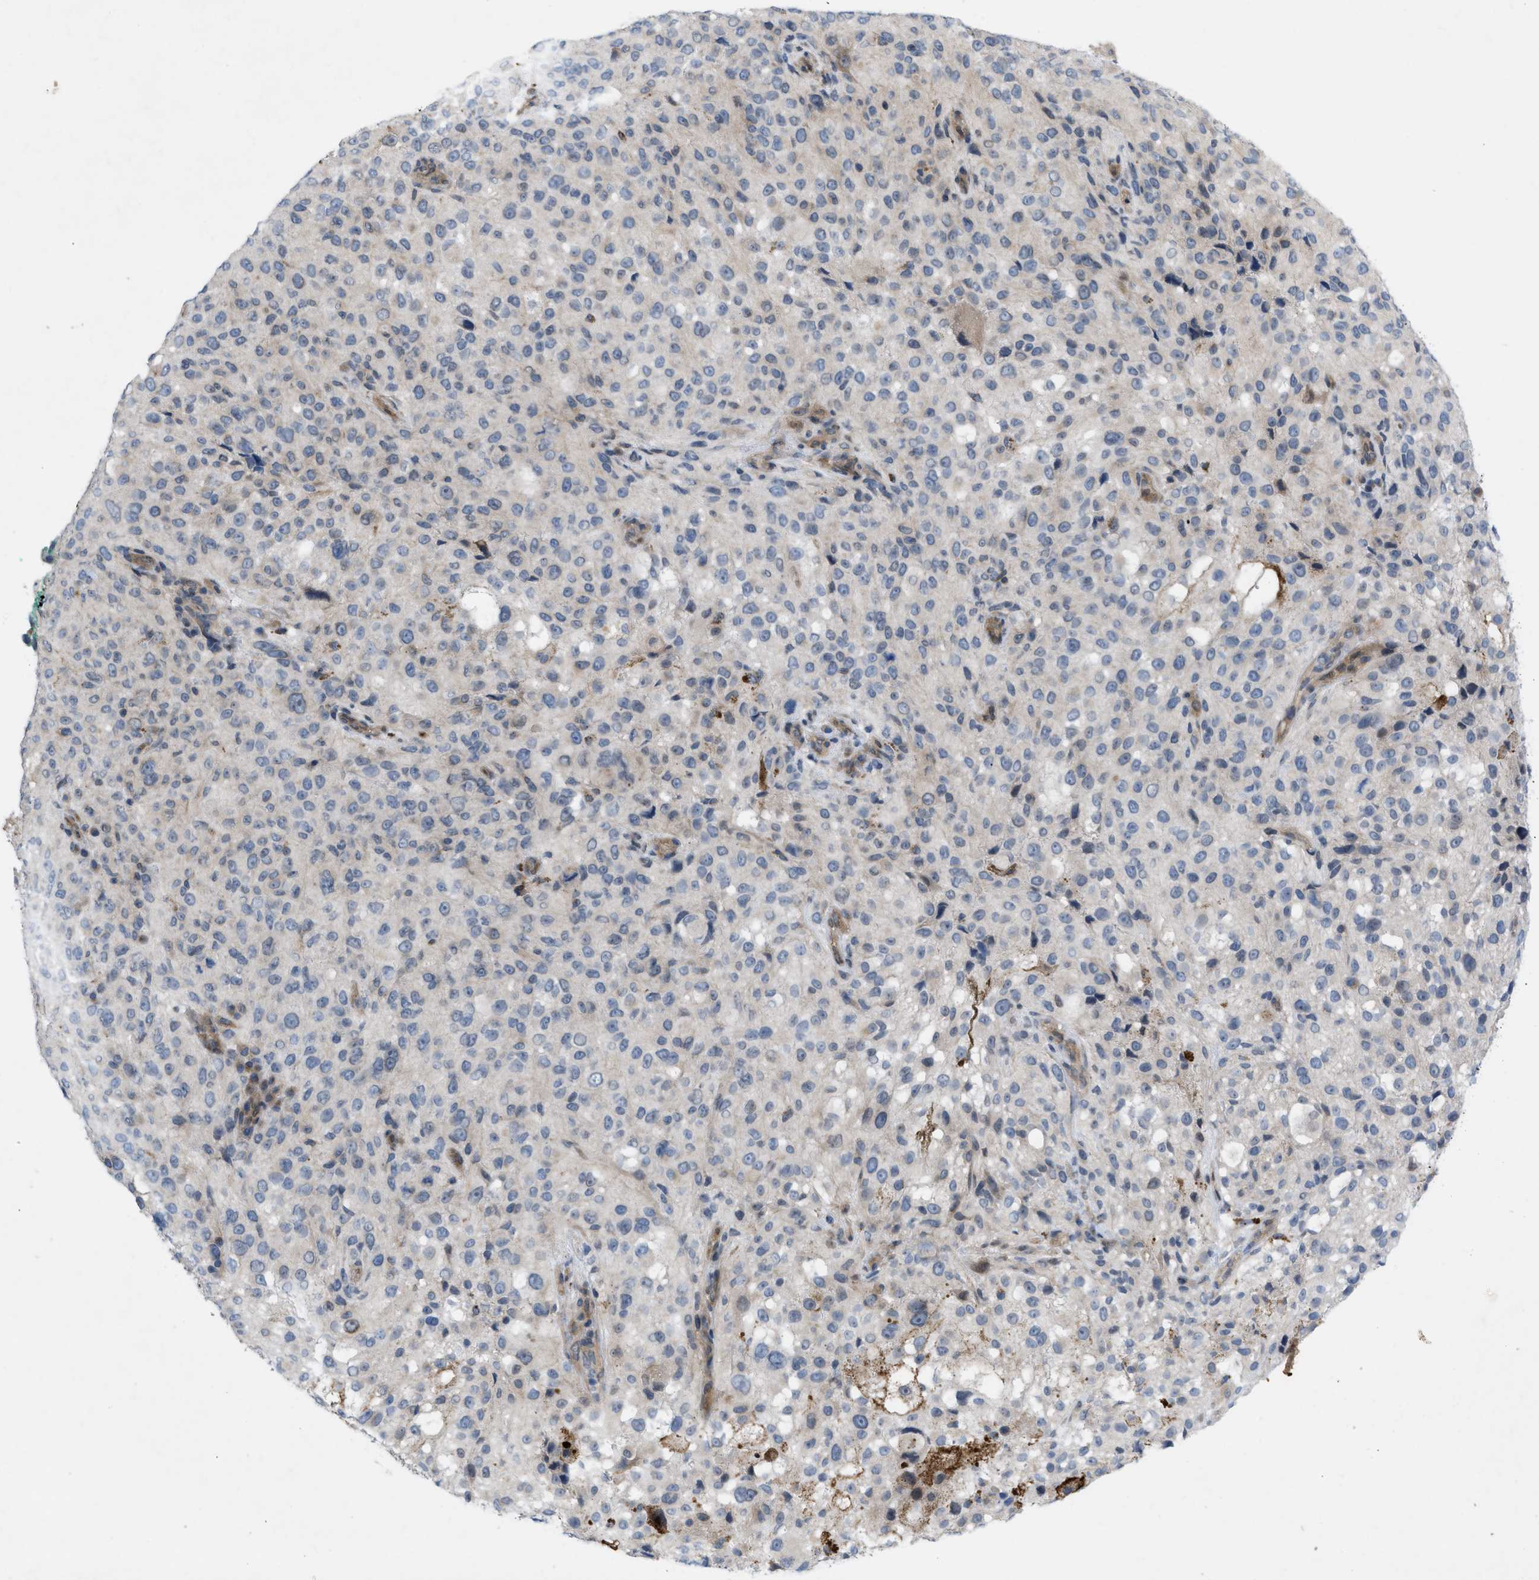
{"staining": {"intensity": "negative", "quantity": "none", "location": "none"}, "tissue": "melanoma", "cell_type": "Tumor cells", "image_type": "cancer", "snomed": [{"axis": "morphology", "description": "Necrosis, NOS"}, {"axis": "morphology", "description": "Malignant melanoma, NOS"}, {"axis": "topography", "description": "Skin"}], "caption": "Histopathology image shows no protein expression in tumor cells of melanoma tissue.", "gene": "NDEL1", "patient": {"sex": "female", "age": 87}}